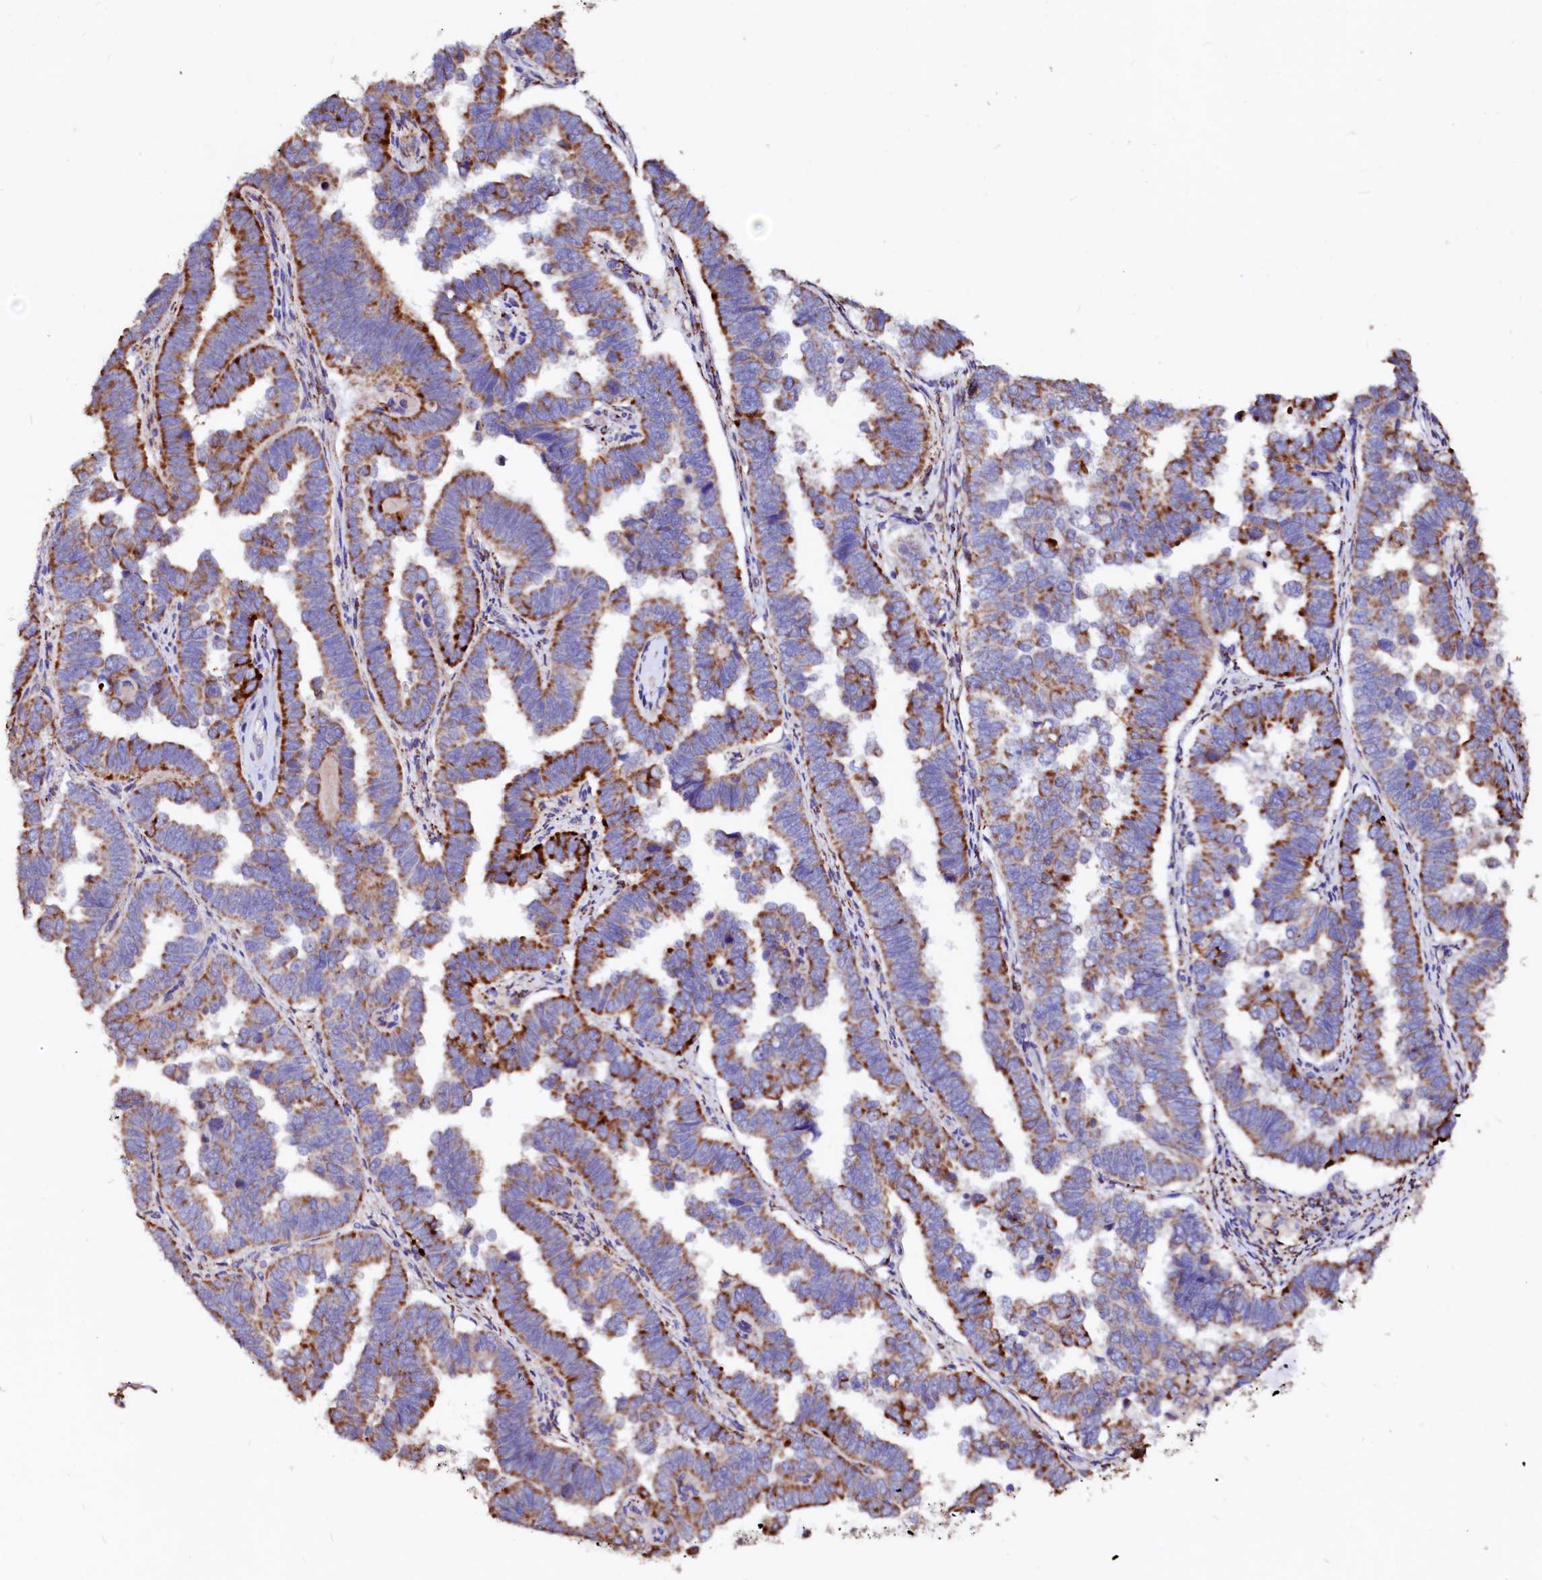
{"staining": {"intensity": "strong", "quantity": ">75%", "location": "cytoplasmic/membranous"}, "tissue": "endometrial cancer", "cell_type": "Tumor cells", "image_type": "cancer", "snomed": [{"axis": "morphology", "description": "Adenocarcinoma, NOS"}, {"axis": "topography", "description": "Endometrium"}], "caption": "DAB immunohistochemical staining of human endometrial adenocarcinoma reveals strong cytoplasmic/membranous protein staining in about >75% of tumor cells. (brown staining indicates protein expression, while blue staining denotes nuclei).", "gene": "MAOB", "patient": {"sex": "female", "age": 75}}